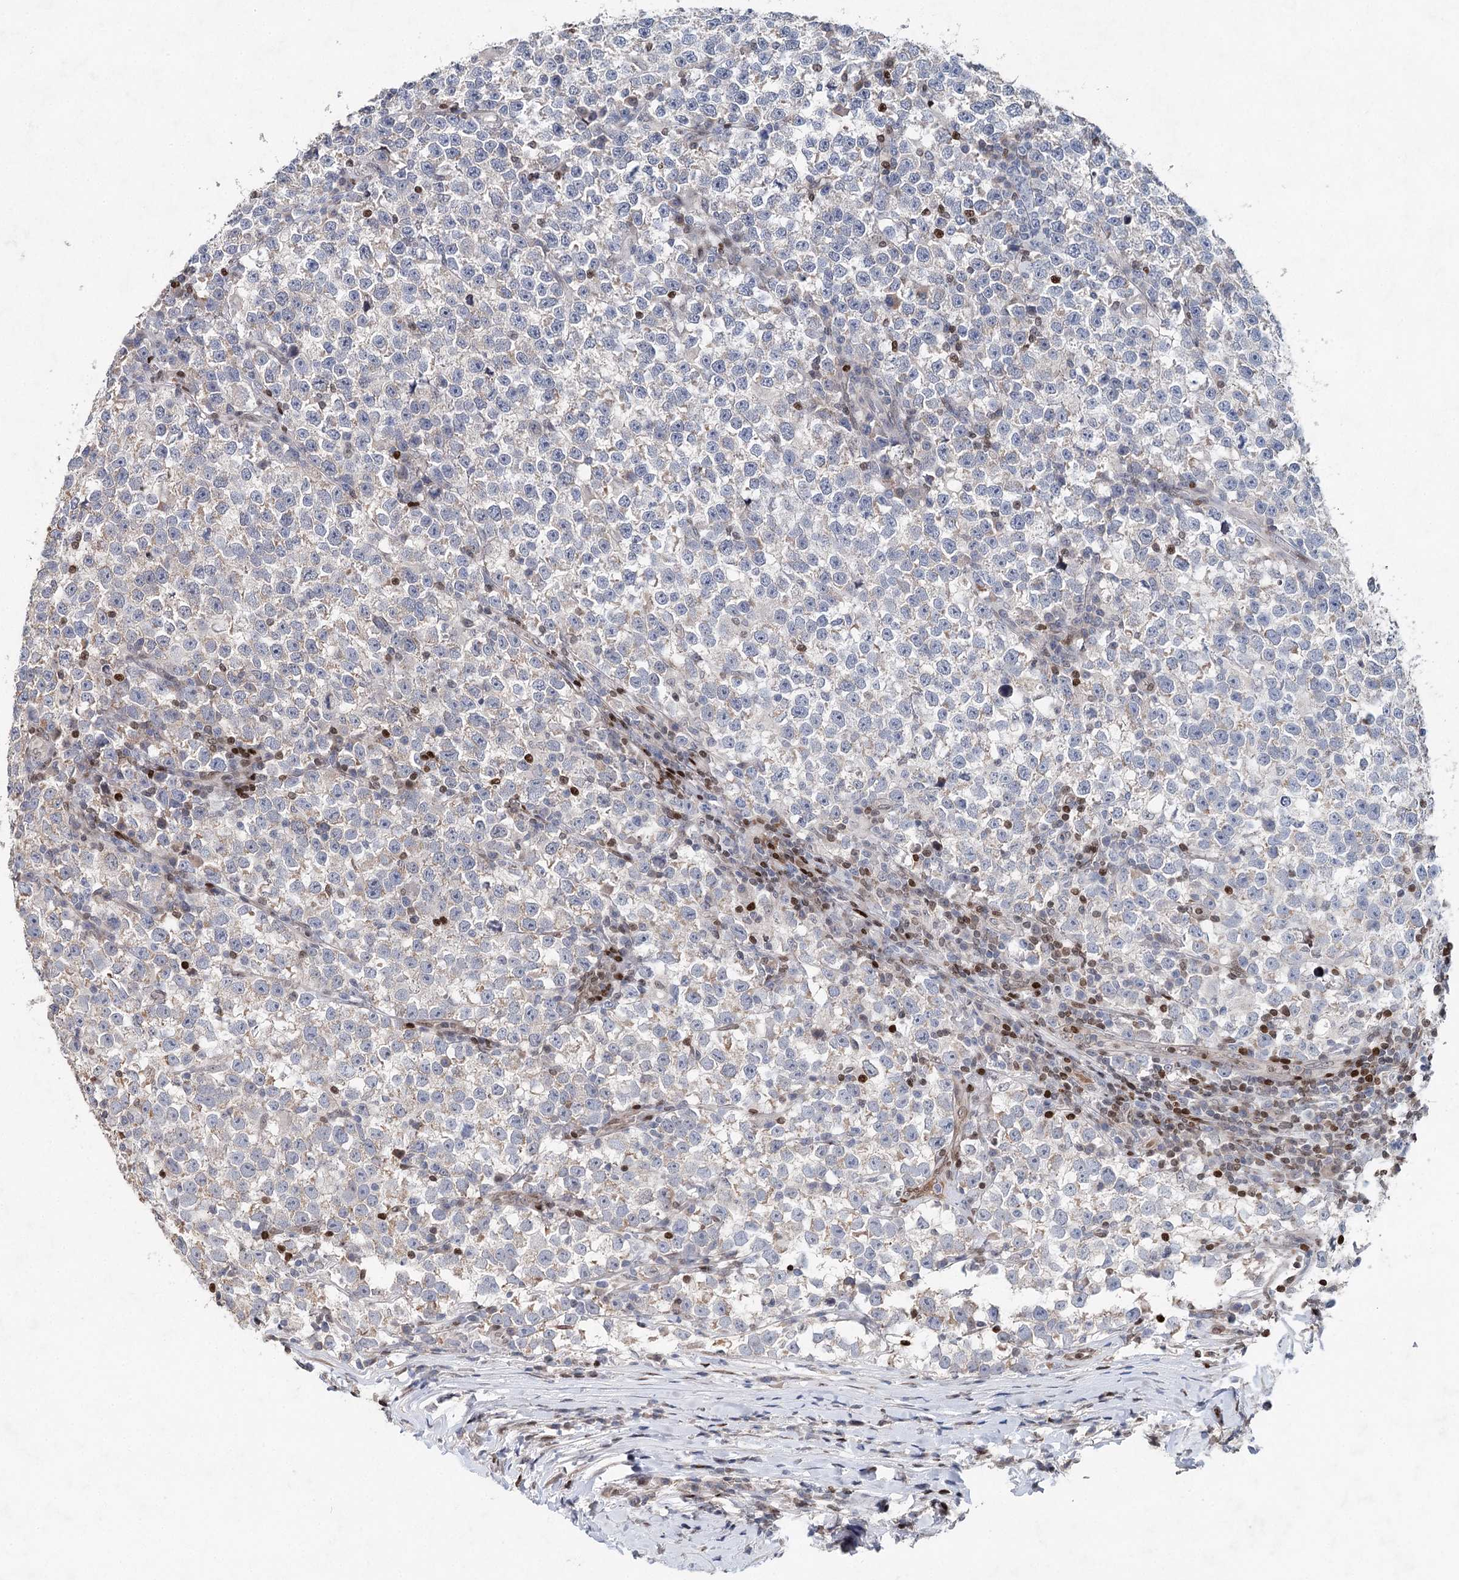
{"staining": {"intensity": "negative", "quantity": "none", "location": "none"}, "tissue": "testis cancer", "cell_type": "Tumor cells", "image_type": "cancer", "snomed": [{"axis": "morphology", "description": "Normal tissue, NOS"}, {"axis": "morphology", "description": "Seminoma, NOS"}, {"axis": "topography", "description": "Testis"}], "caption": "This photomicrograph is of testis seminoma stained with immunohistochemistry to label a protein in brown with the nuclei are counter-stained blue. There is no positivity in tumor cells.", "gene": "FRMD4A", "patient": {"sex": "male", "age": 43}}